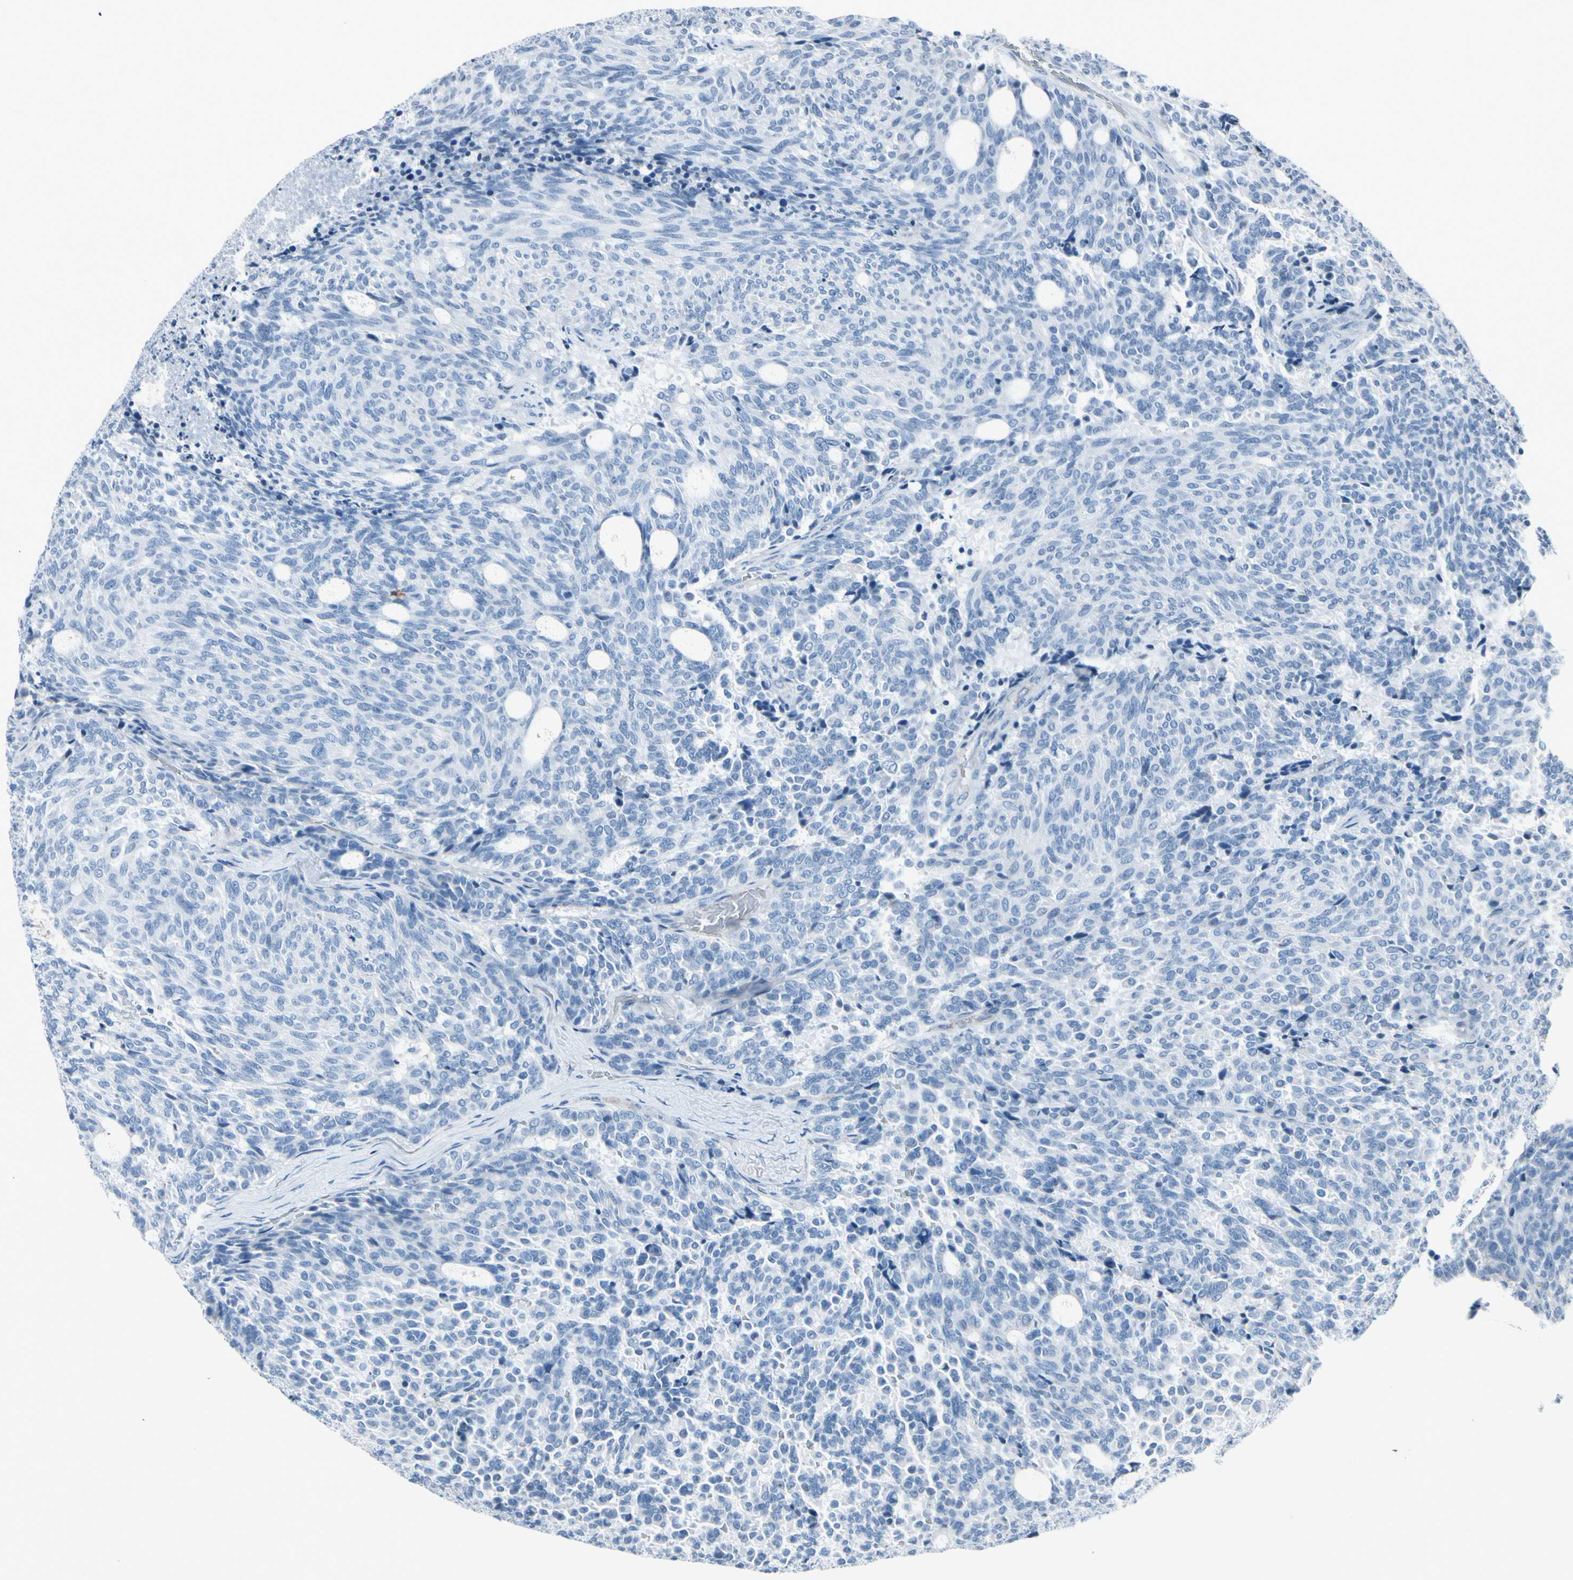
{"staining": {"intensity": "negative", "quantity": "none", "location": "none"}, "tissue": "carcinoid", "cell_type": "Tumor cells", "image_type": "cancer", "snomed": [{"axis": "morphology", "description": "Carcinoid, malignant, NOS"}, {"axis": "topography", "description": "Pancreas"}], "caption": "The photomicrograph displays no significant positivity in tumor cells of carcinoid (malignant).", "gene": "PGR", "patient": {"sex": "female", "age": 54}}